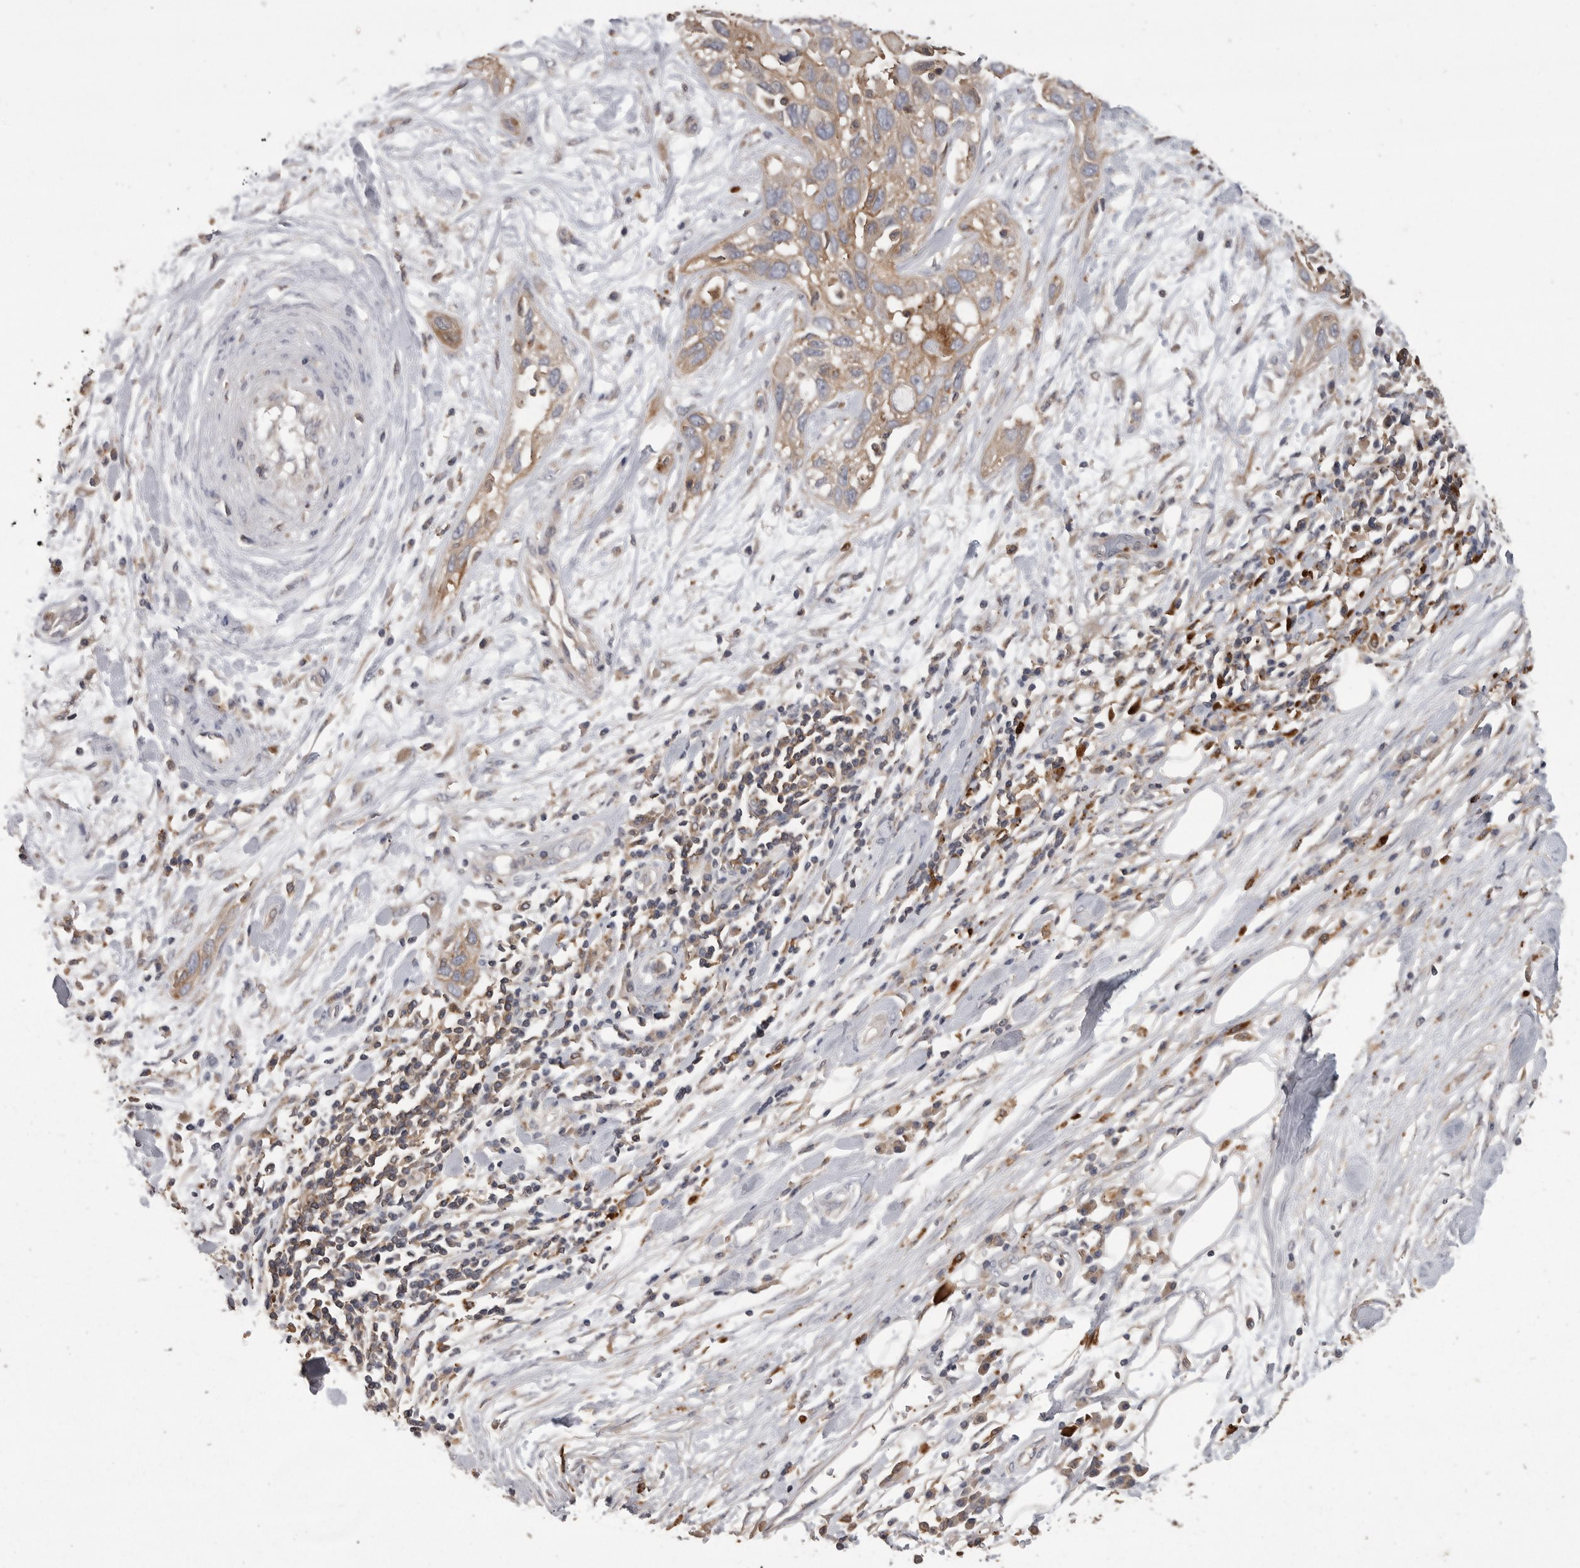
{"staining": {"intensity": "moderate", "quantity": ">75%", "location": "cytoplasmic/membranous"}, "tissue": "pancreatic cancer", "cell_type": "Tumor cells", "image_type": "cancer", "snomed": [{"axis": "morphology", "description": "Adenocarcinoma, NOS"}, {"axis": "topography", "description": "Pancreas"}], "caption": "About >75% of tumor cells in adenocarcinoma (pancreatic) show moderate cytoplasmic/membranous protein expression as visualized by brown immunohistochemical staining.", "gene": "CMTM6", "patient": {"sex": "female", "age": 60}}